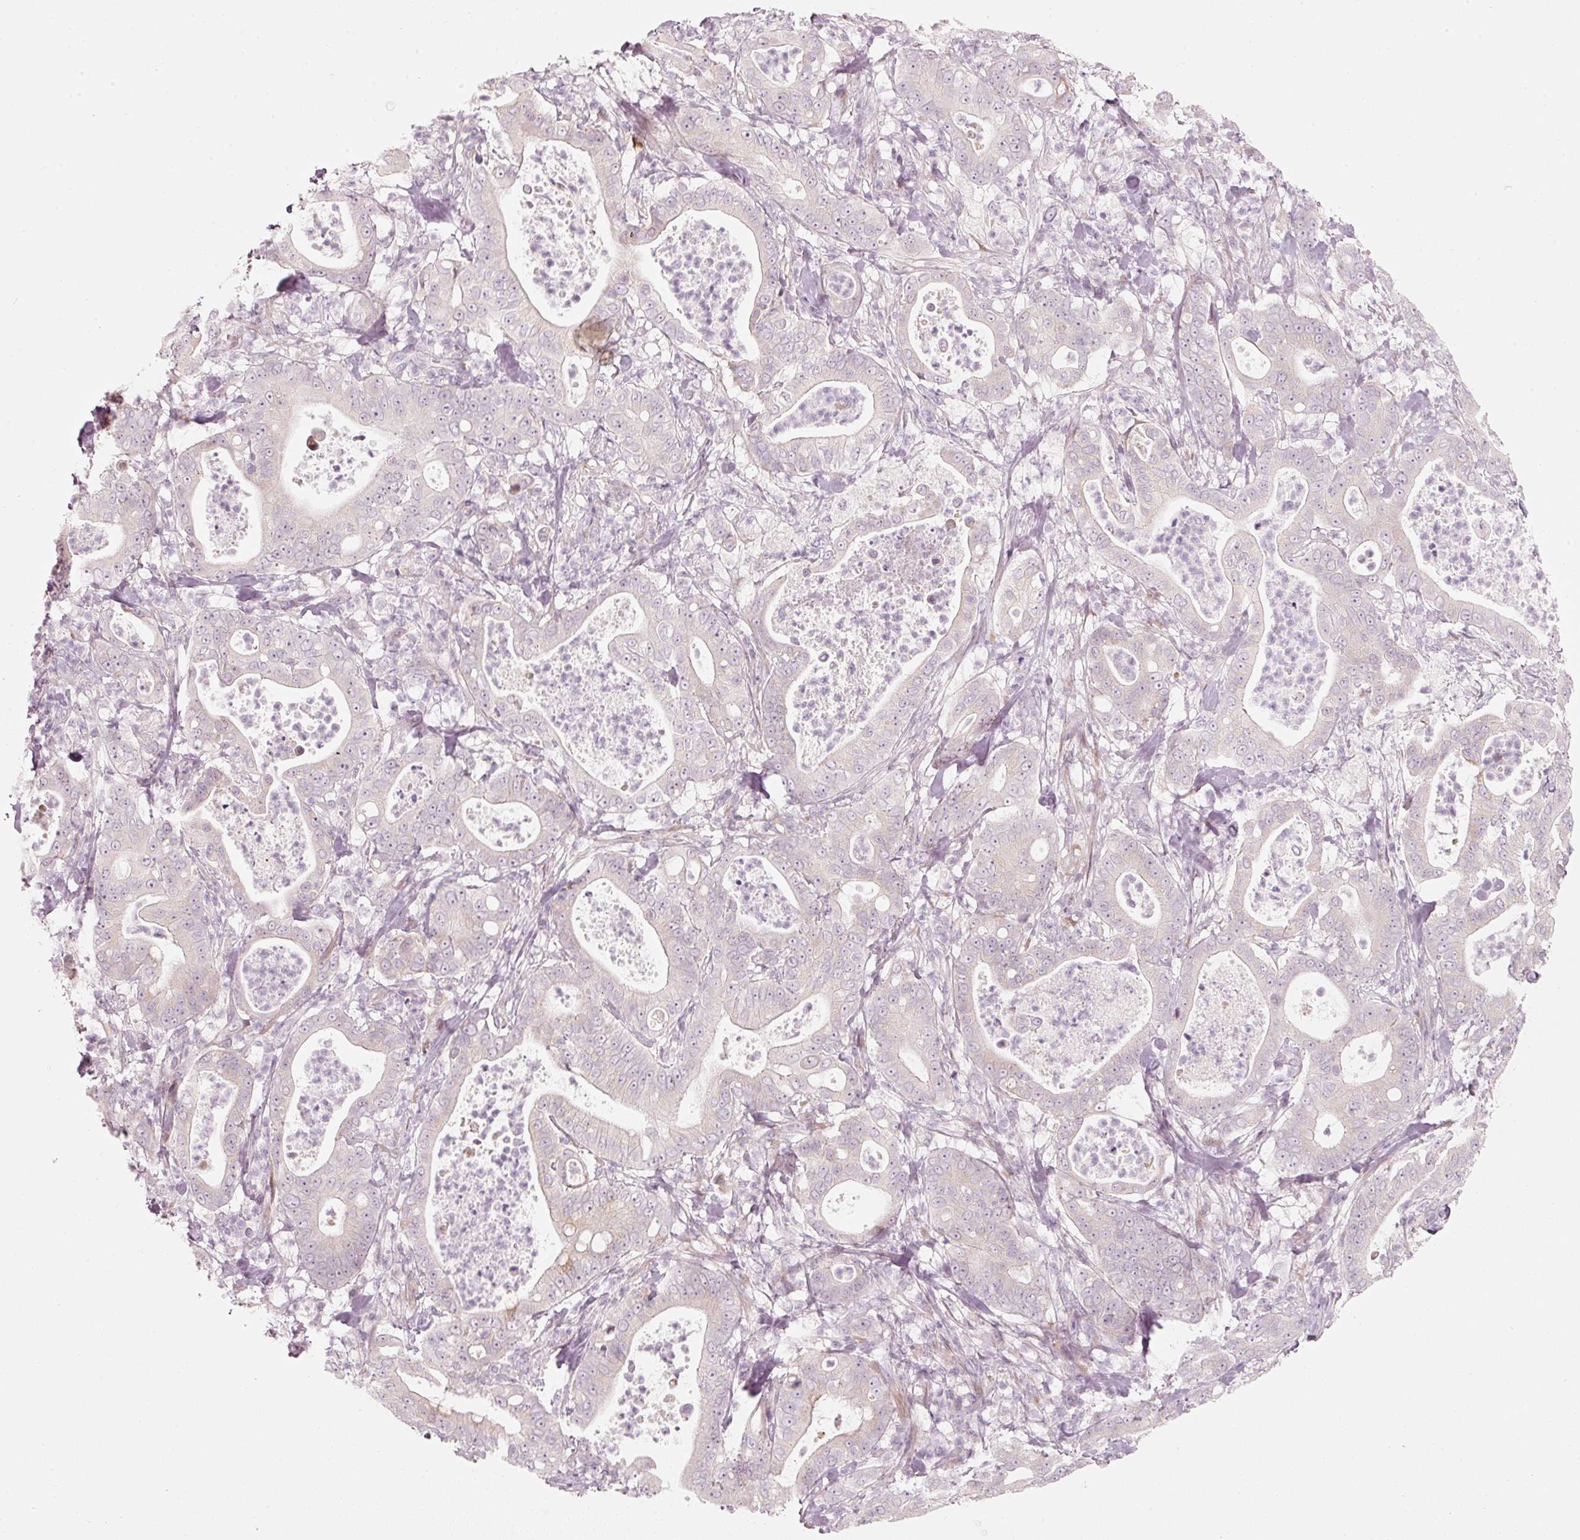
{"staining": {"intensity": "negative", "quantity": "none", "location": "none"}, "tissue": "pancreatic cancer", "cell_type": "Tumor cells", "image_type": "cancer", "snomed": [{"axis": "morphology", "description": "Adenocarcinoma, NOS"}, {"axis": "topography", "description": "Pancreas"}], "caption": "Human pancreatic adenocarcinoma stained for a protein using IHC shows no staining in tumor cells.", "gene": "SLC20A1", "patient": {"sex": "male", "age": 71}}